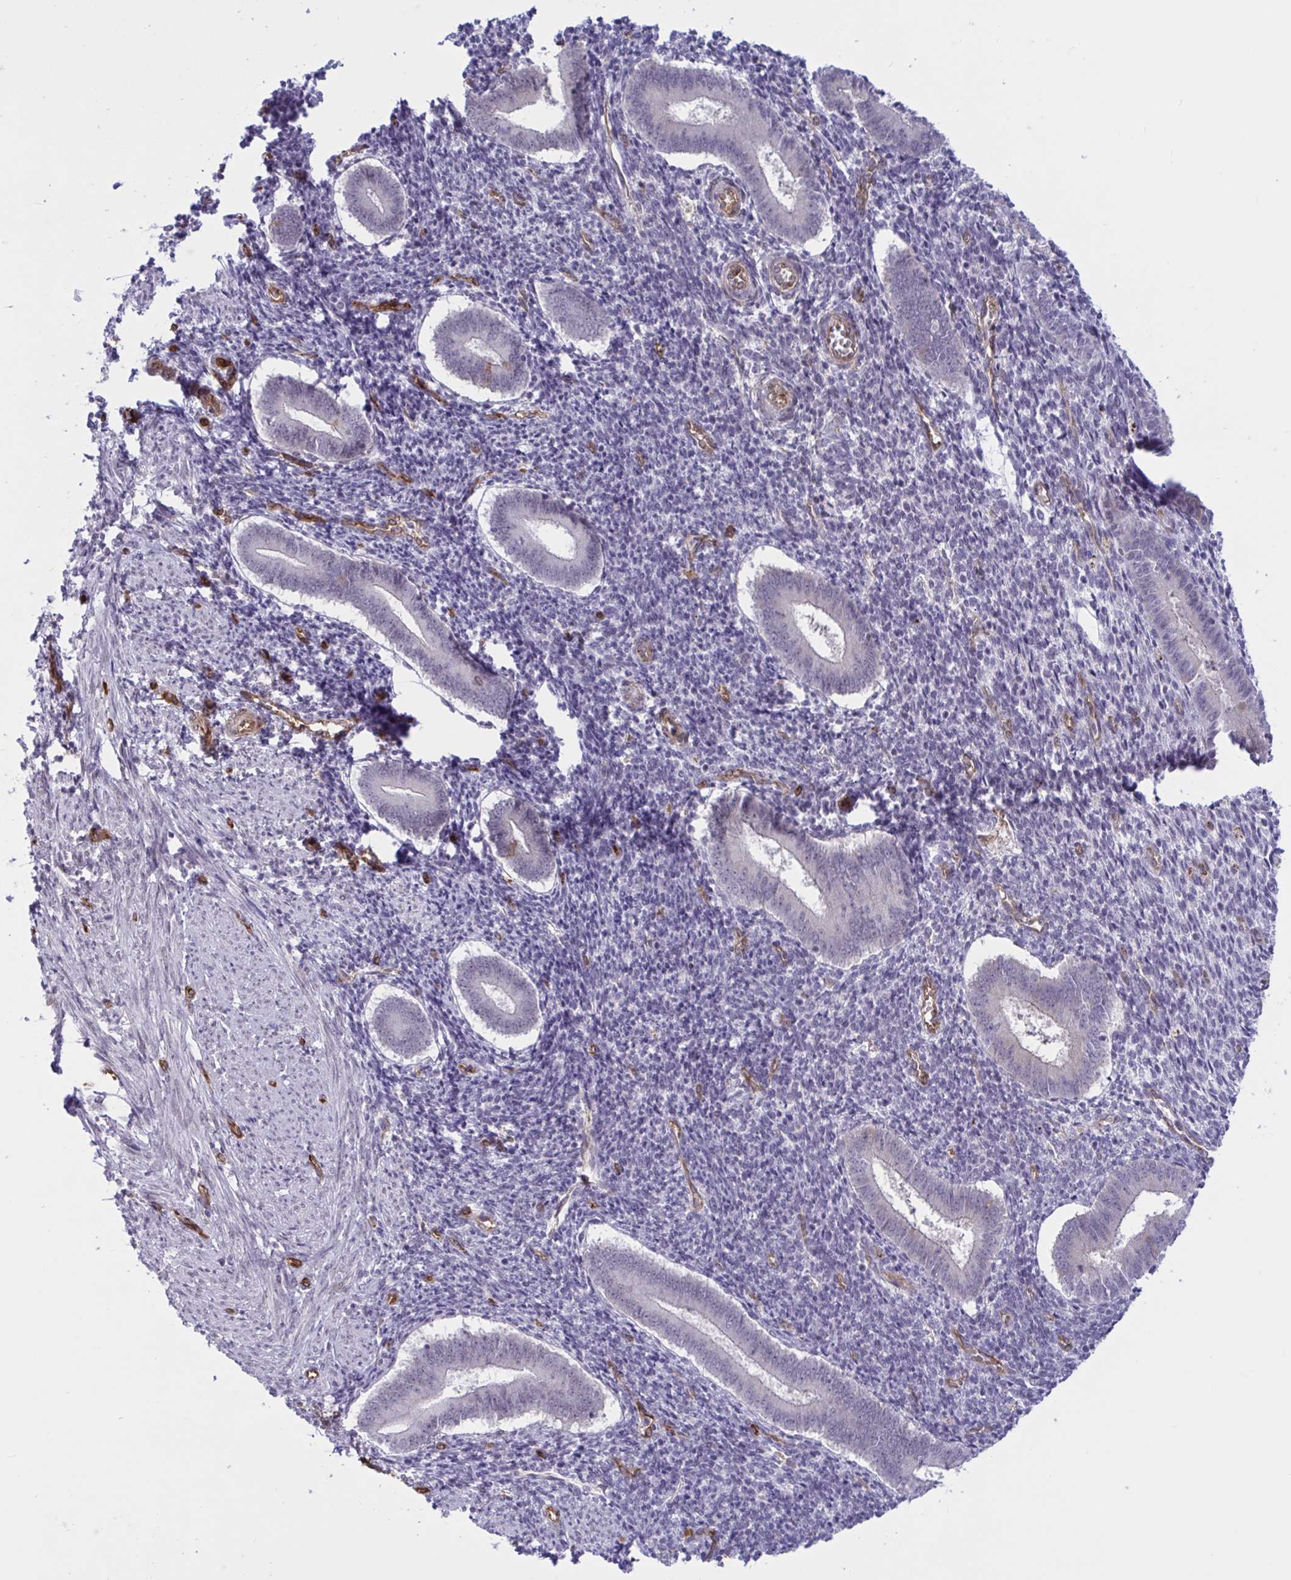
{"staining": {"intensity": "negative", "quantity": "none", "location": "none"}, "tissue": "endometrium", "cell_type": "Cells in endometrial stroma", "image_type": "normal", "snomed": [{"axis": "morphology", "description": "Normal tissue, NOS"}, {"axis": "topography", "description": "Endometrium"}], "caption": "Immunohistochemistry photomicrograph of unremarkable endometrium: endometrium stained with DAB reveals no significant protein expression in cells in endometrial stroma.", "gene": "EML1", "patient": {"sex": "female", "age": 25}}